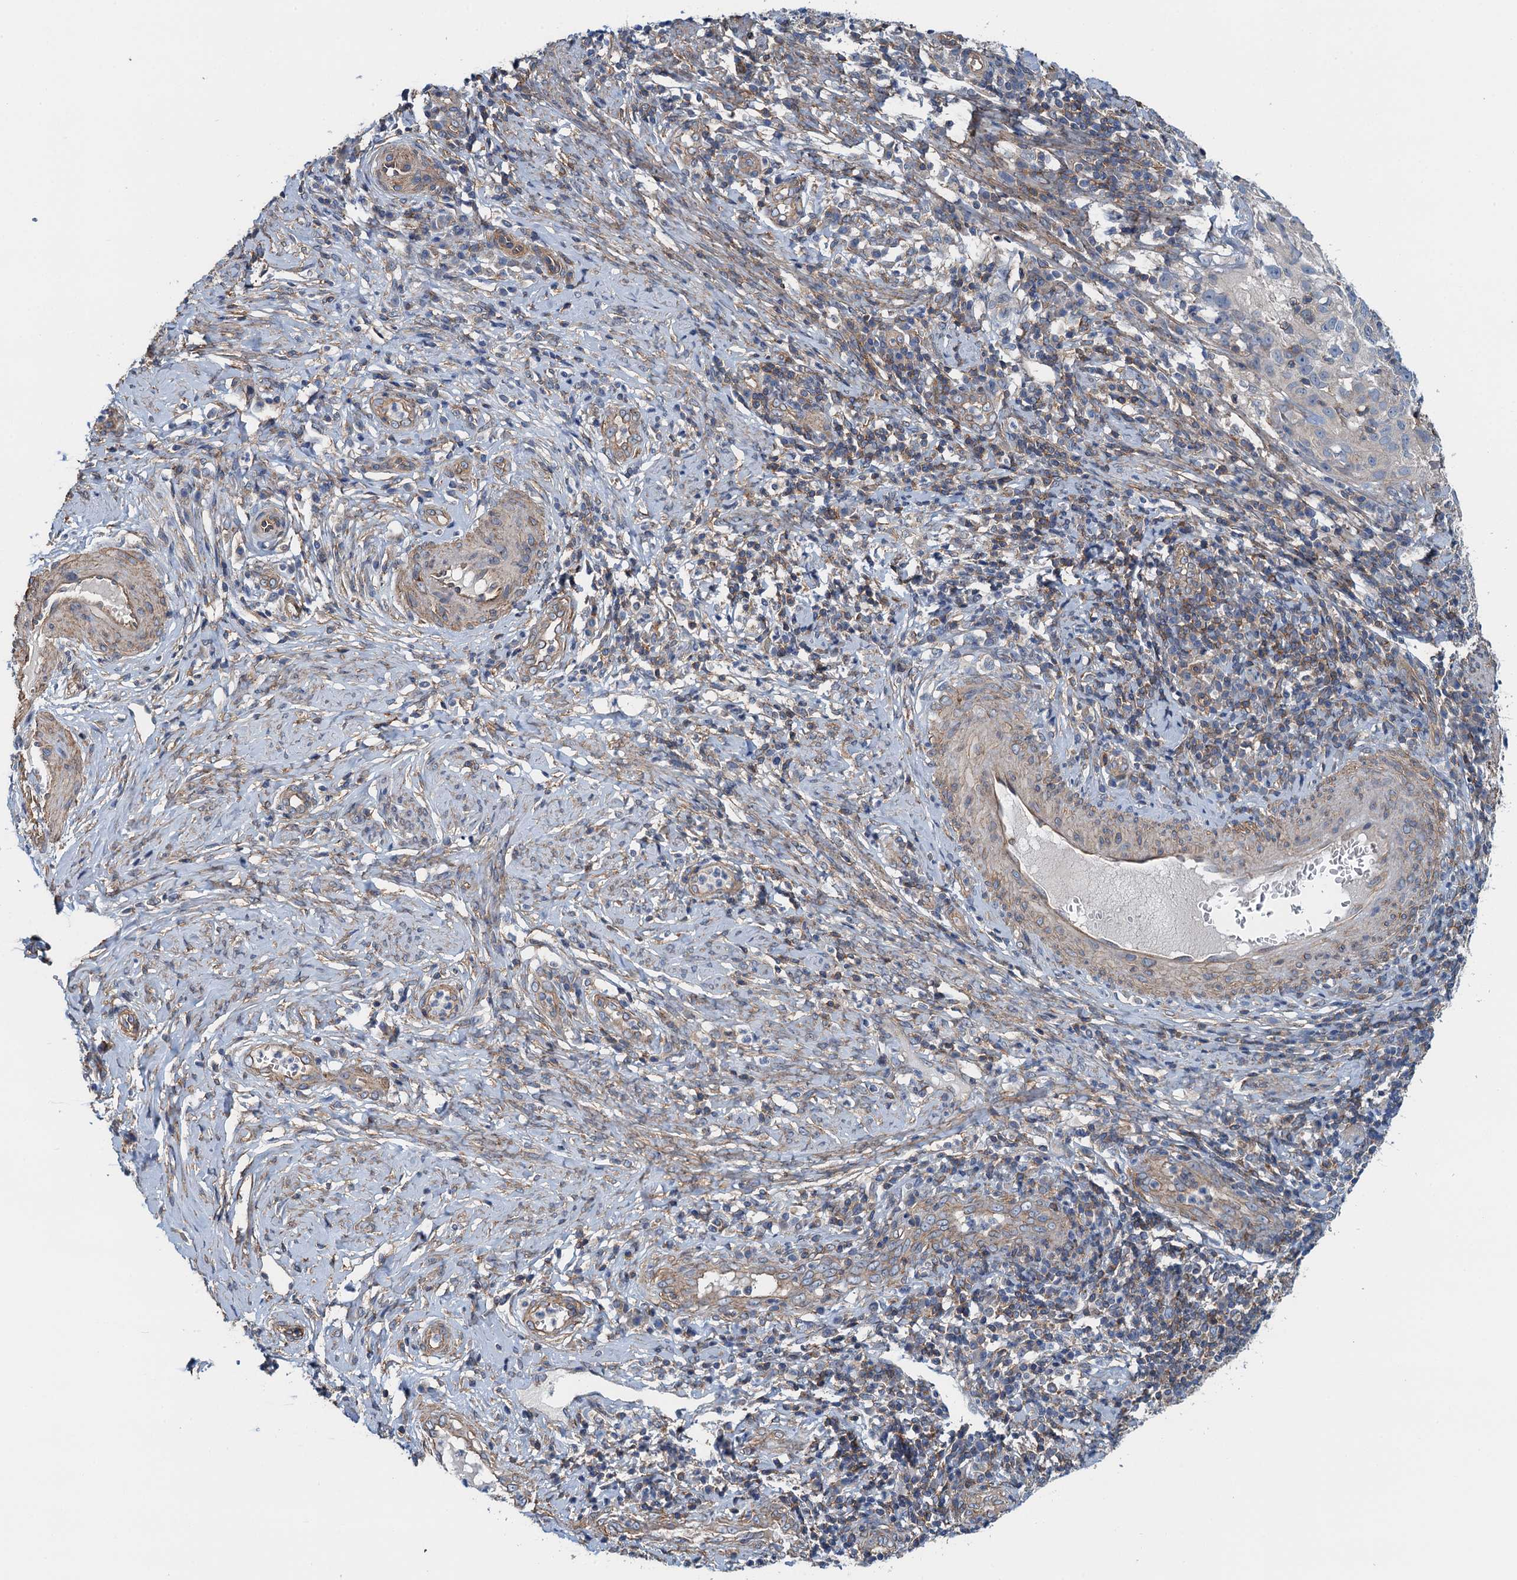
{"staining": {"intensity": "negative", "quantity": "none", "location": "none"}, "tissue": "cervical cancer", "cell_type": "Tumor cells", "image_type": "cancer", "snomed": [{"axis": "morphology", "description": "Normal tissue, NOS"}, {"axis": "morphology", "description": "Squamous cell carcinoma, NOS"}, {"axis": "topography", "description": "Cervix"}], "caption": "This image is of cervical cancer stained with immunohistochemistry to label a protein in brown with the nuclei are counter-stained blue. There is no staining in tumor cells. (DAB (3,3'-diaminobenzidine) immunohistochemistry (IHC), high magnification).", "gene": "ROGDI", "patient": {"sex": "female", "age": 31}}